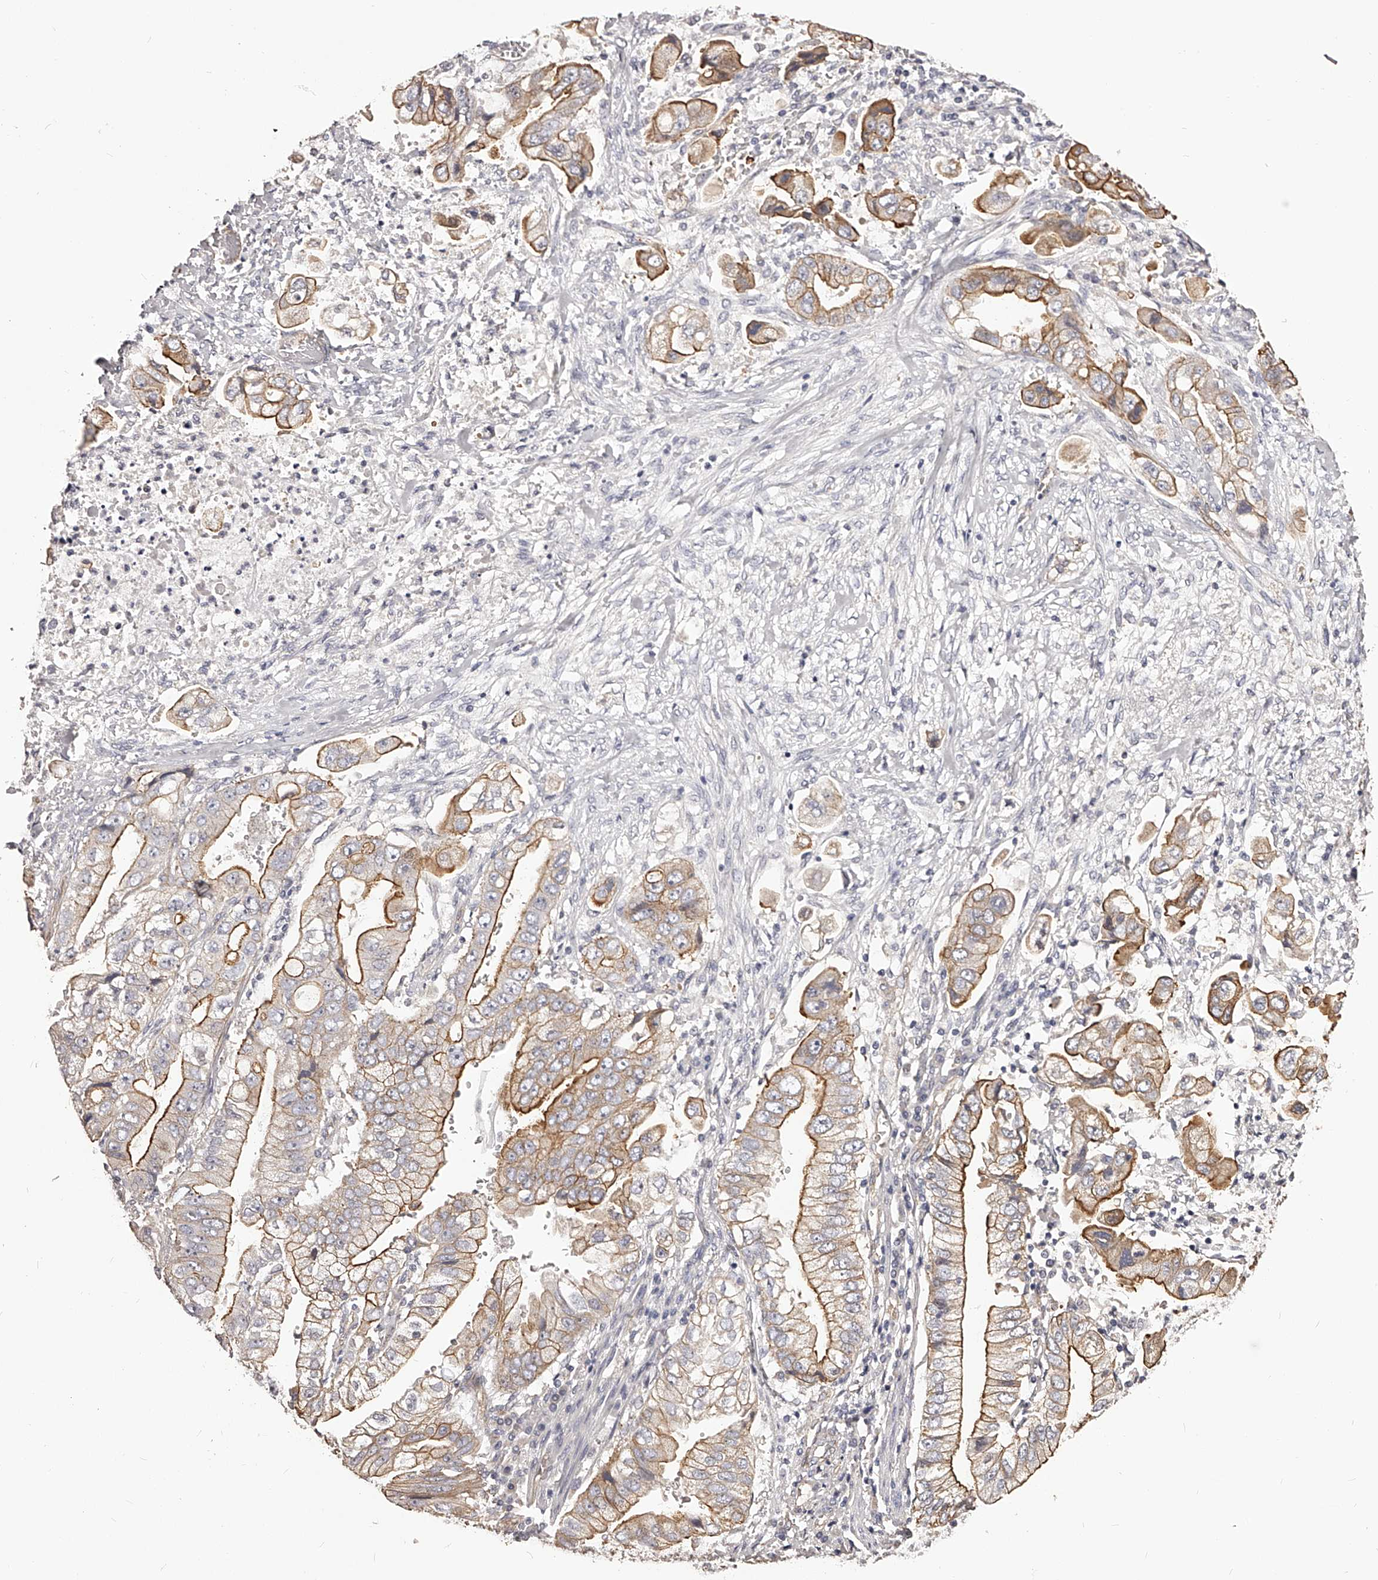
{"staining": {"intensity": "moderate", "quantity": ">75%", "location": "cytoplasmic/membranous"}, "tissue": "stomach cancer", "cell_type": "Tumor cells", "image_type": "cancer", "snomed": [{"axis": "morphology", "description": "Adenocarcinoma, NOS"}, {"axis": "topography", "description": "Stomach"}], "caption": "Stomach cancer stained for a protein (brown) demonstrates moderate cytoplasmic/membranous positive positivity in approximately >75% of tumor cells.", "gene": "LTV1", "patient": {"sex": "male", "age": 62}}